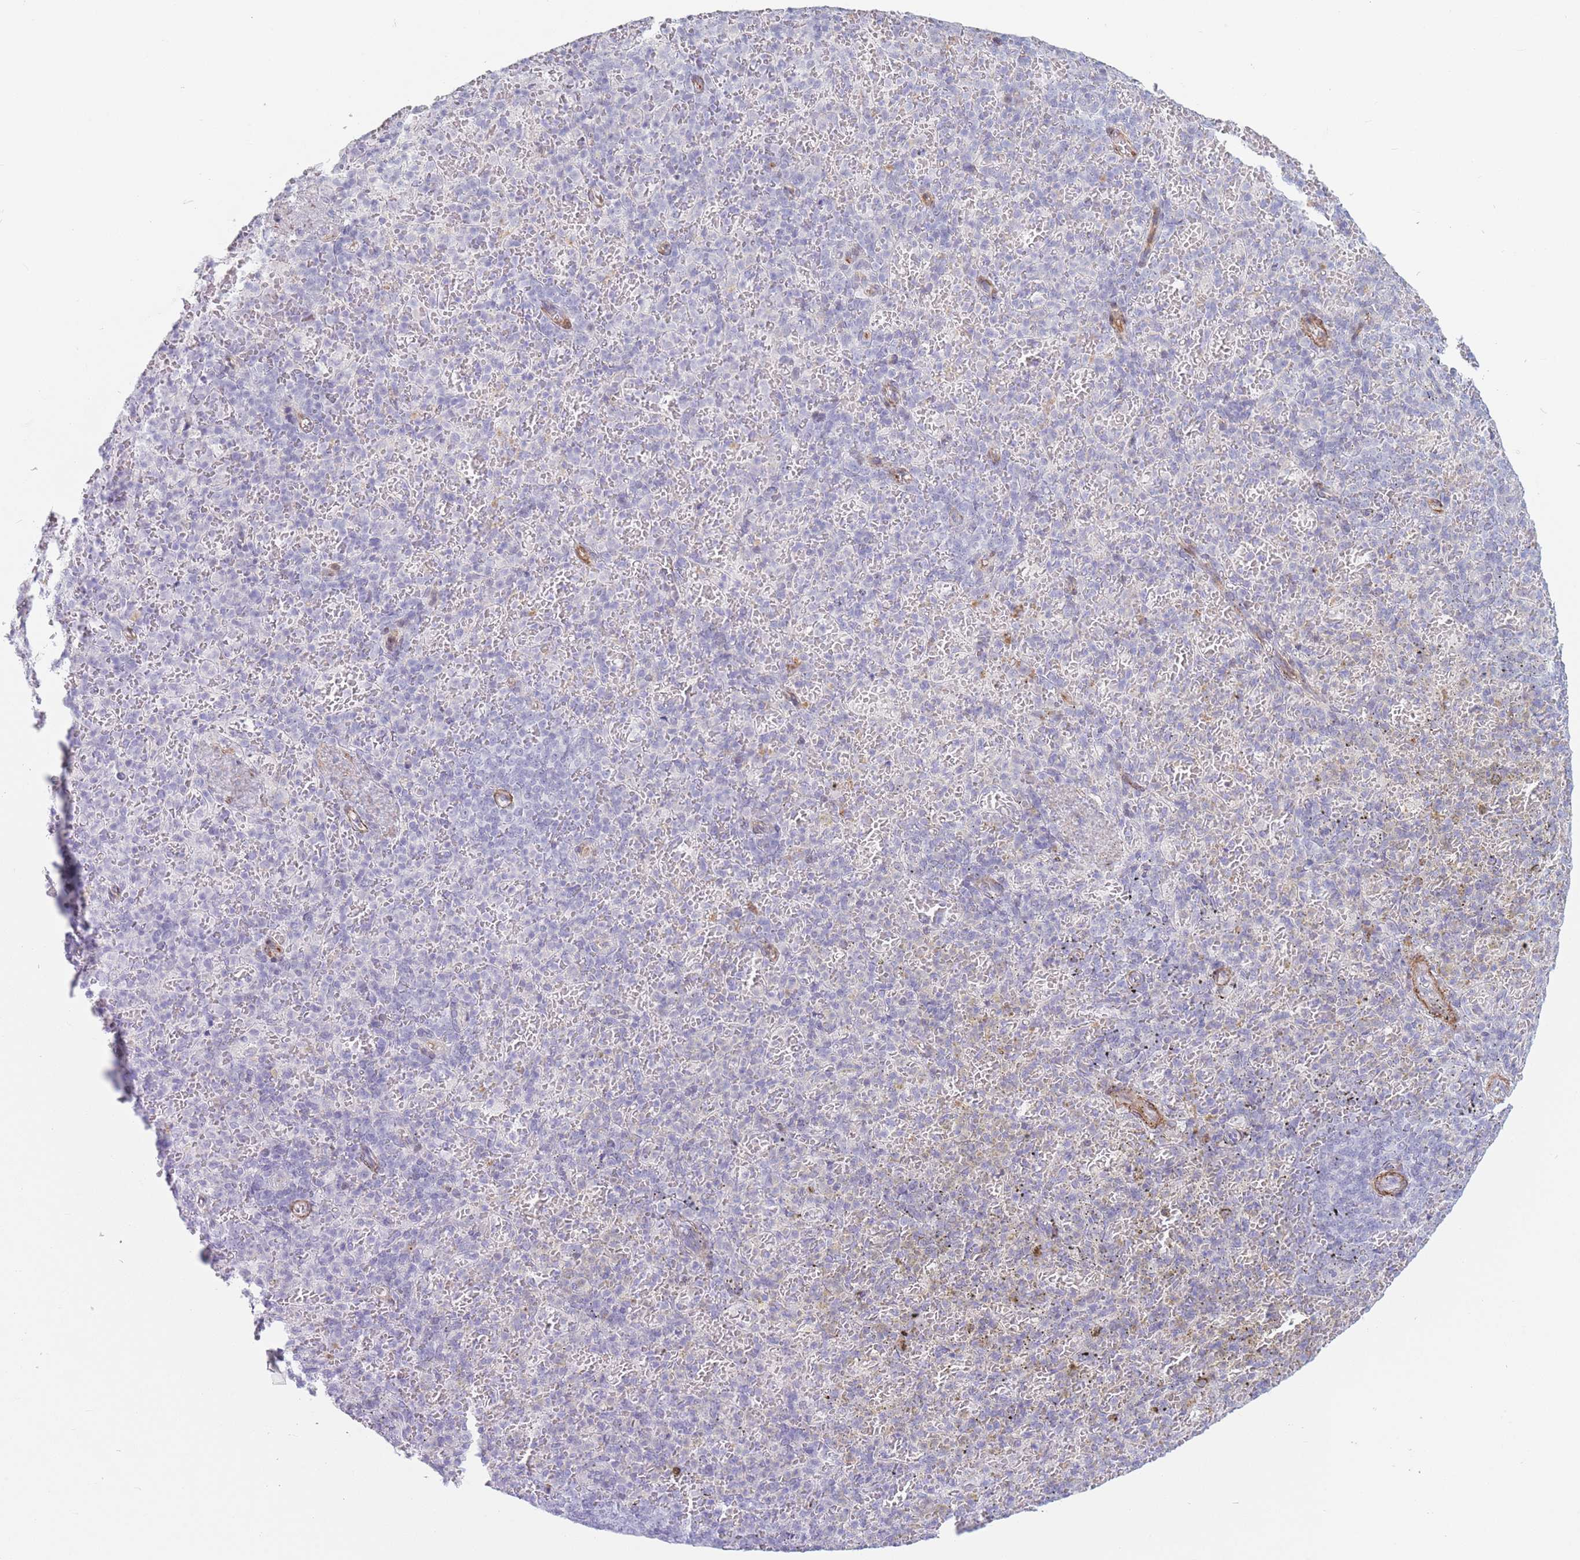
{"staining": {"intensity": "negative", "quantity": "none", "location": "none"}, "tissue": "spleen", "cell_type": "Cells in red pulp", "image_type": "normal", "snomed": [{"axis": "morphology", "description": "Normal tissue, NOS"}, {"axis": "topography", "description": "Spleen"}], "caption": "The histopathology image shows no significant expression in cells in red pulp of spleen.", "gene": "IFNA10", "patient": {"sex": "female", "age": 74}}